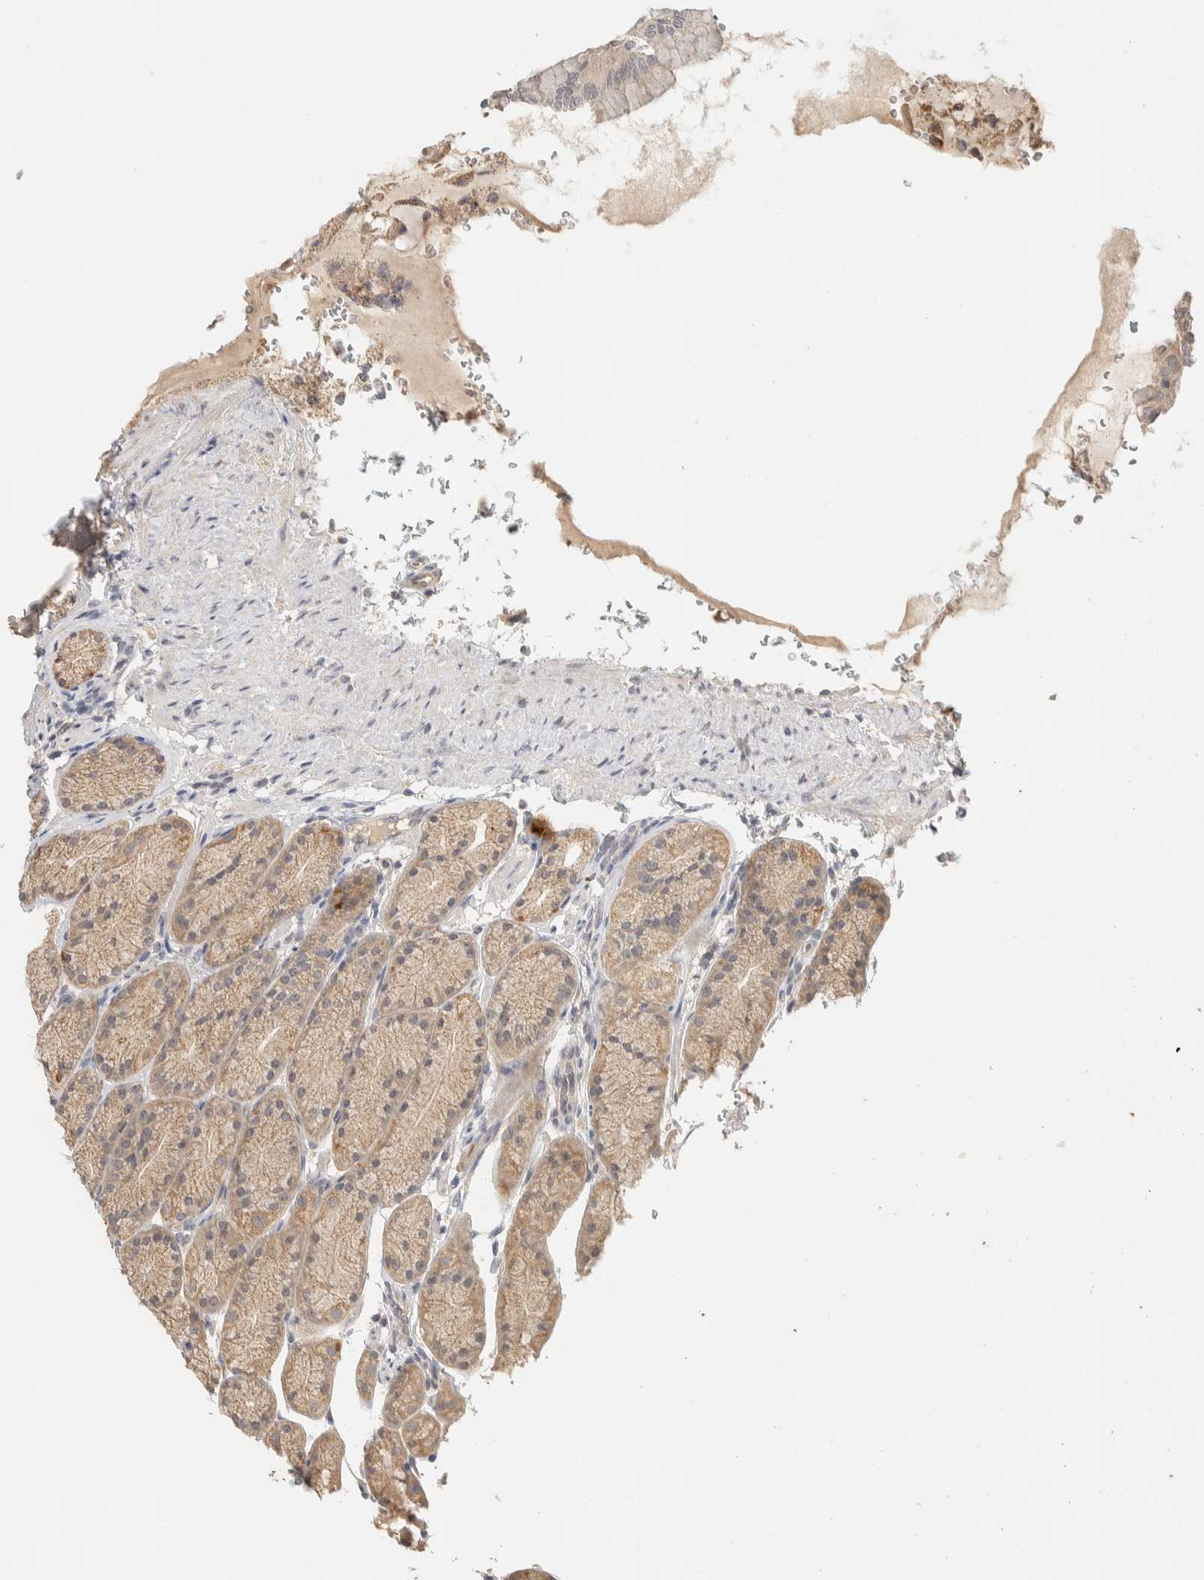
{"staining": {"intensity": "moderate", "quantity": ">75%", "location": "cytoplasmic/membranous"}, "tissue": "stomach", "cell_type": "Glandular cells", "image_type": "normal", "snomed": [{"axis": "morphology", "description": "Normal tissue, NOS"}, {"axis": "topography", "description": "Stomach"}], "caption": "Immunohistochemical staining of benign human stomach exhibits >75% levels of moderate cytoplasmic/membranous protein expression in approximately >75% of glandular cells.", "gene": "ITPA", "patient": {"sex": "male", "age": 42}}